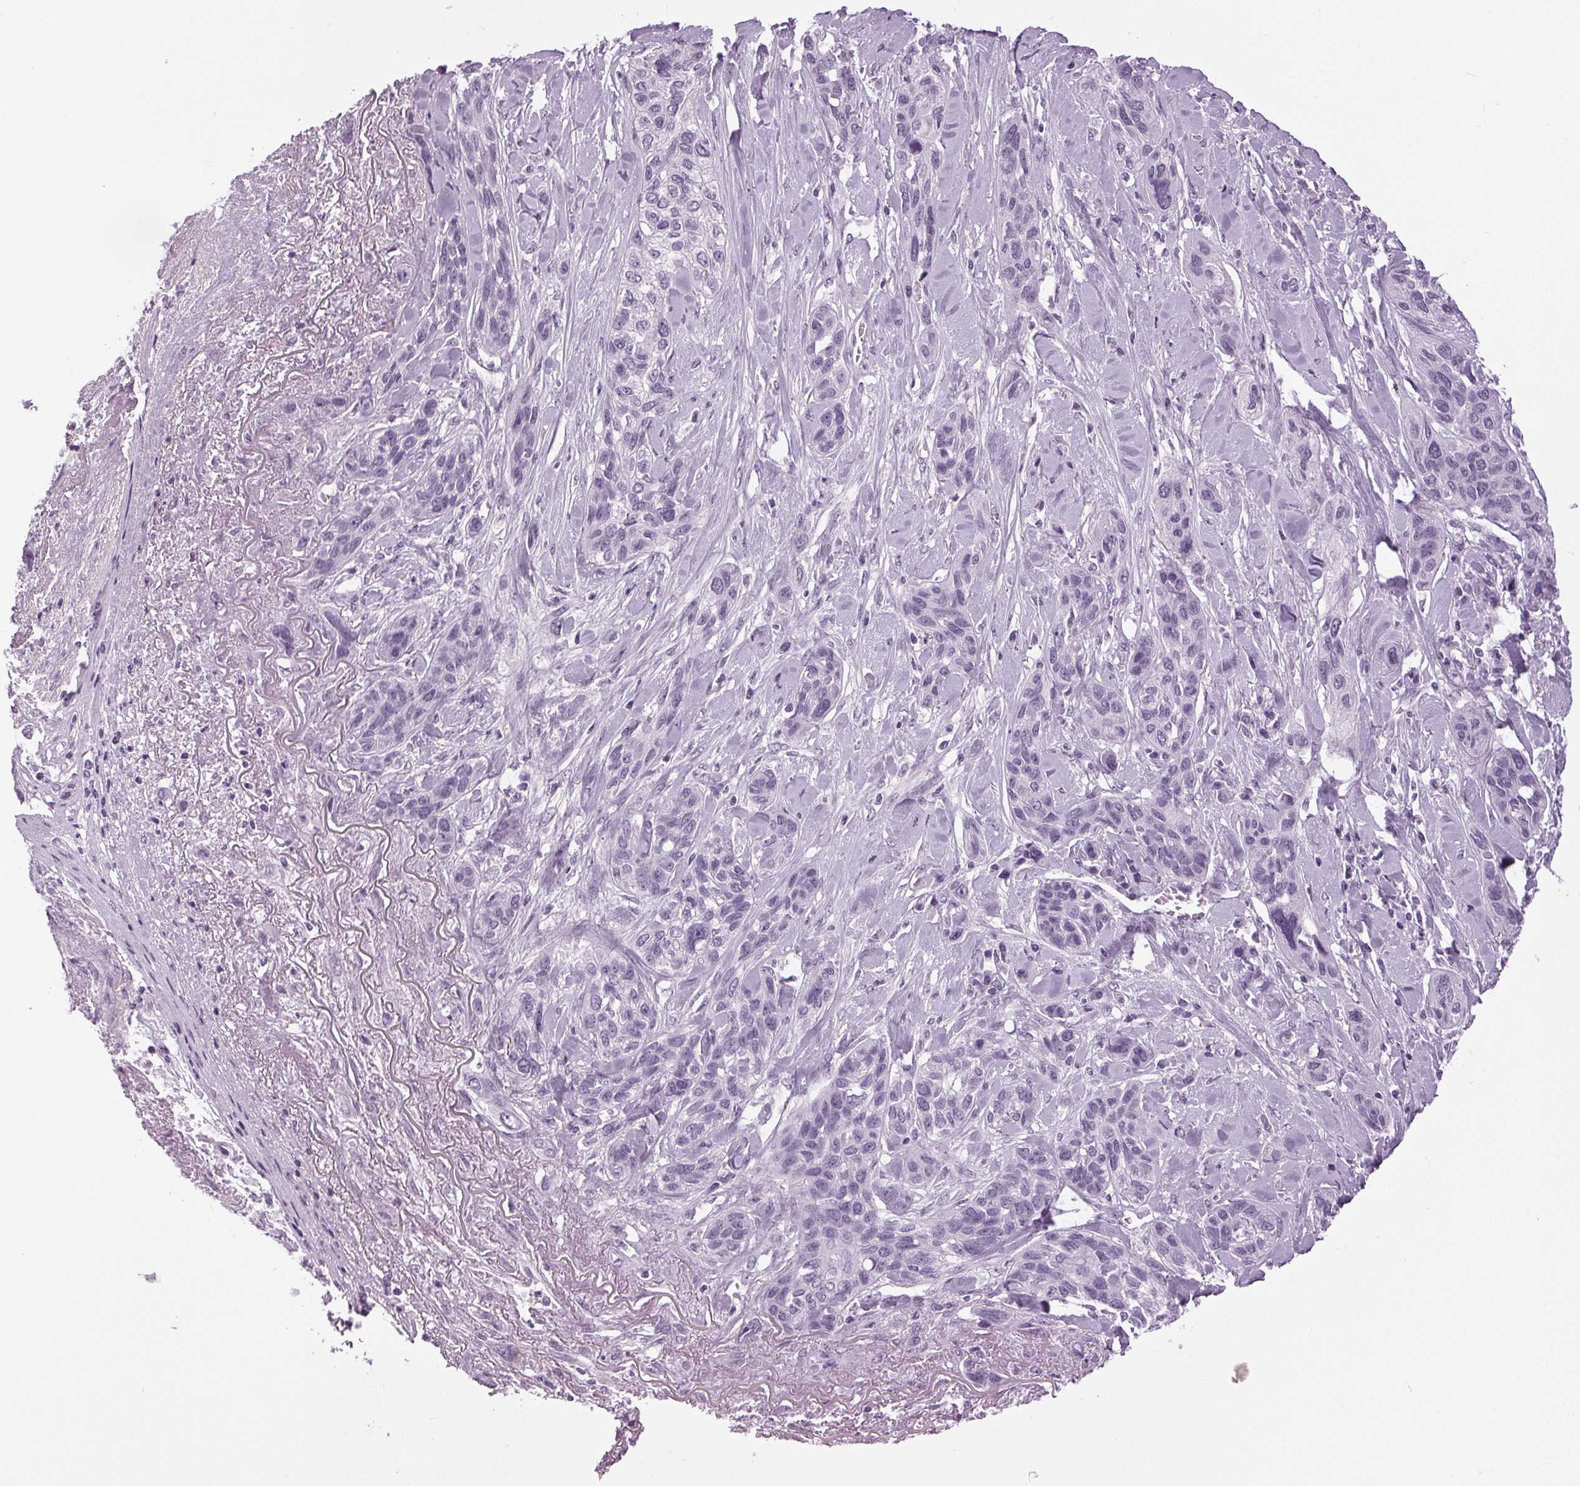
{"staining": {"intensity": "negative", "quantity": "none", "location": "none"}, "tissue": "lung cancer", "cell_type": "Tumor cells", "image_type": "cancer", "snomed": [{"axis": "morphology", "description": "Squamous cell carcinoma, NOS"}, {"axis": "topography", "description": "Lung"}], "caption": "Immunohistochemistry (IHC) of lung cancer reveals no expression in tumor cells.", "gene": "DNAH12", "patient": {"sex": "female", "age": 70}}